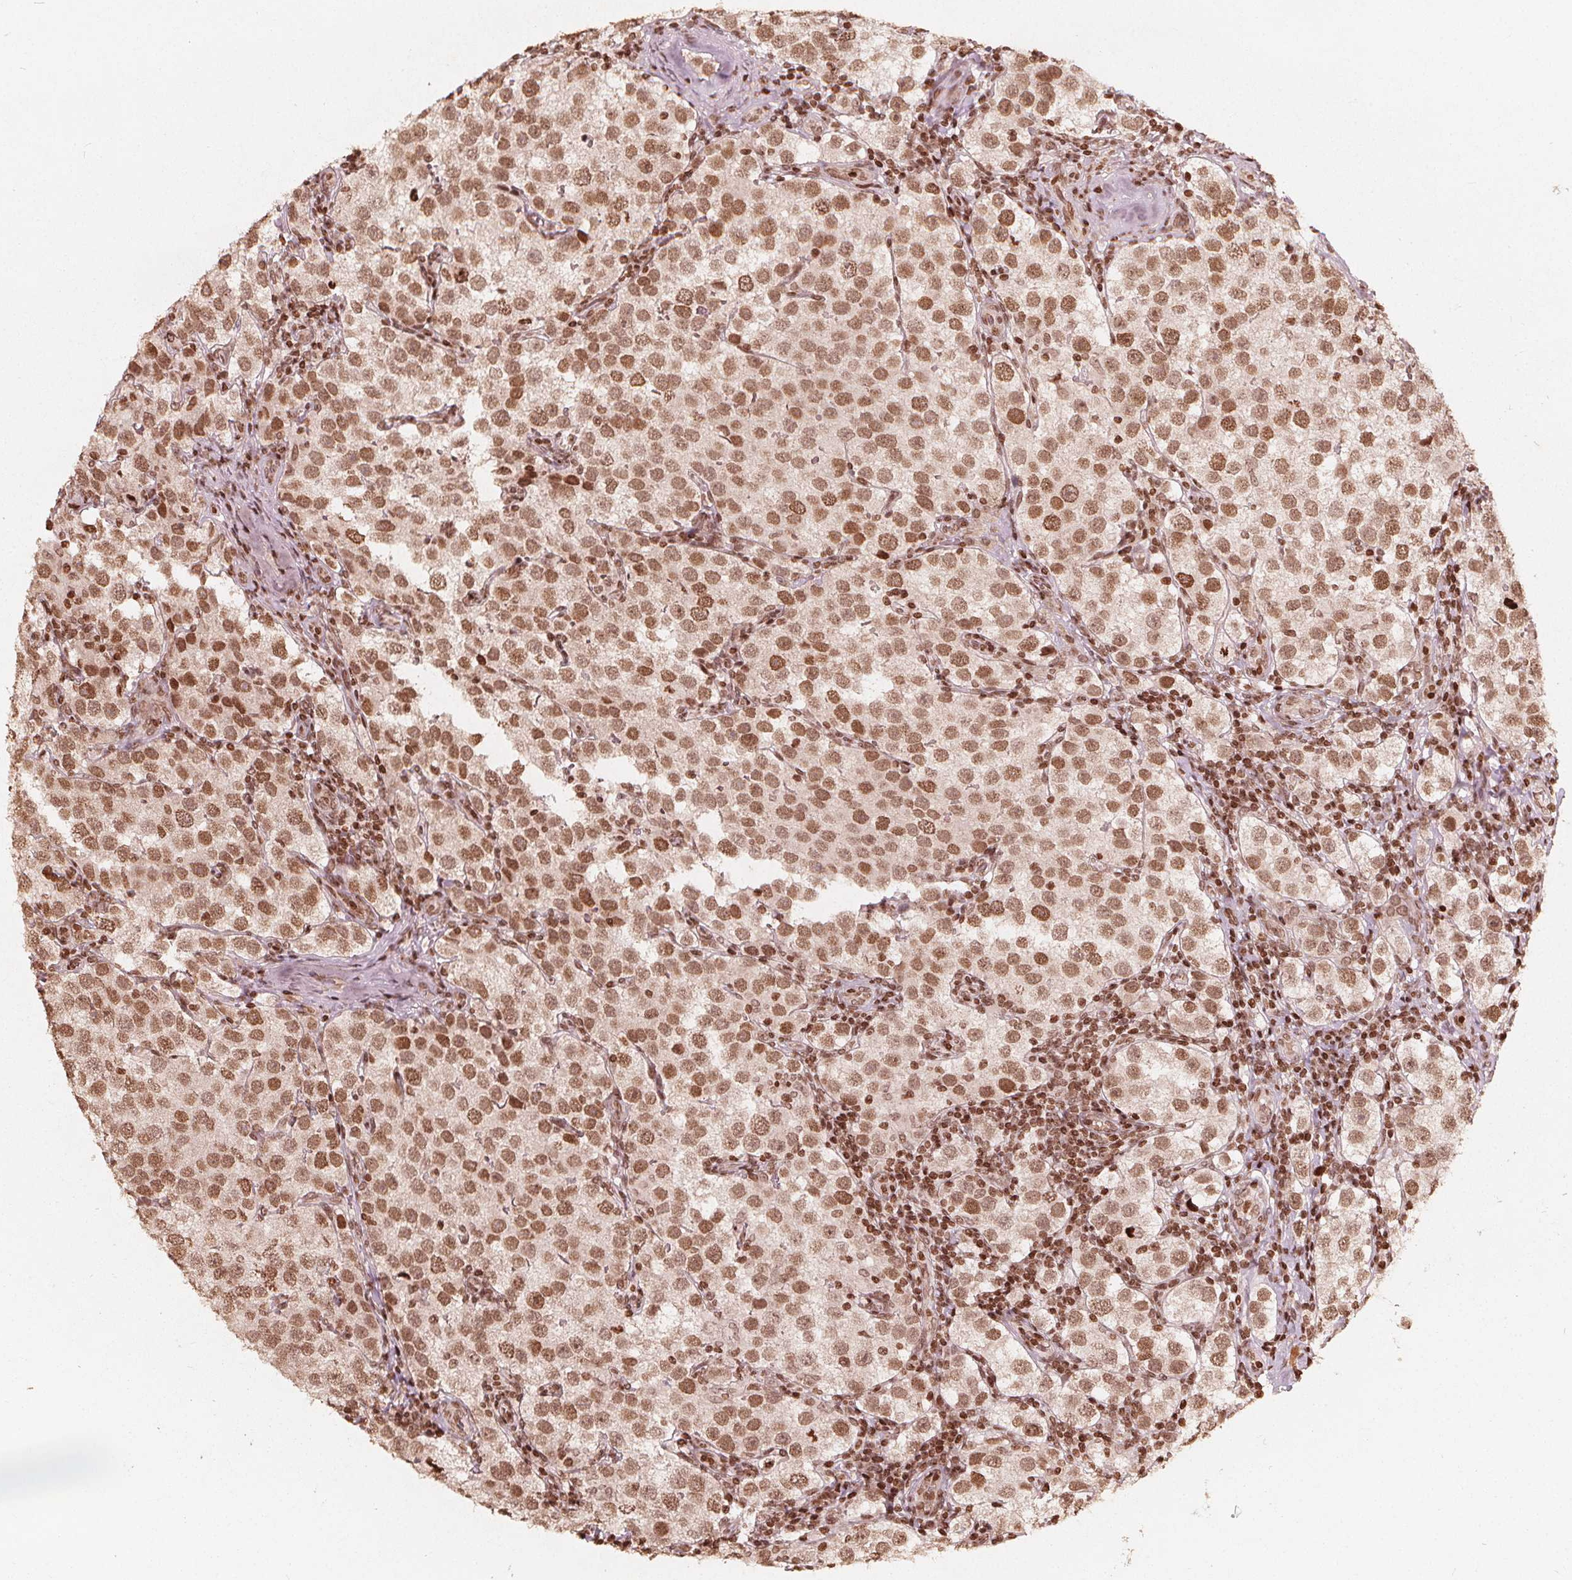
{"staining": {"intensity": "moderate", "quantity": ">75%", "location": "nuclear"}, "tissue": "testis cancer", "cell_type": "Tumor cells", "image_type": "cancer", "snomed": [{"axis": "morphology", "description": "Seminoma, NOS"}, {"axis": "topography", "description": "Testis"}], "caption": "Protein staining of testis seminoma tissue reveals moderate nuclear staining in approximately >75% of tumor cells. The protein of interest is shown in brown color, while the nuclei are stained blue.", "gene": "H3C14", "patient": {"sex": "male", "age": 37}}